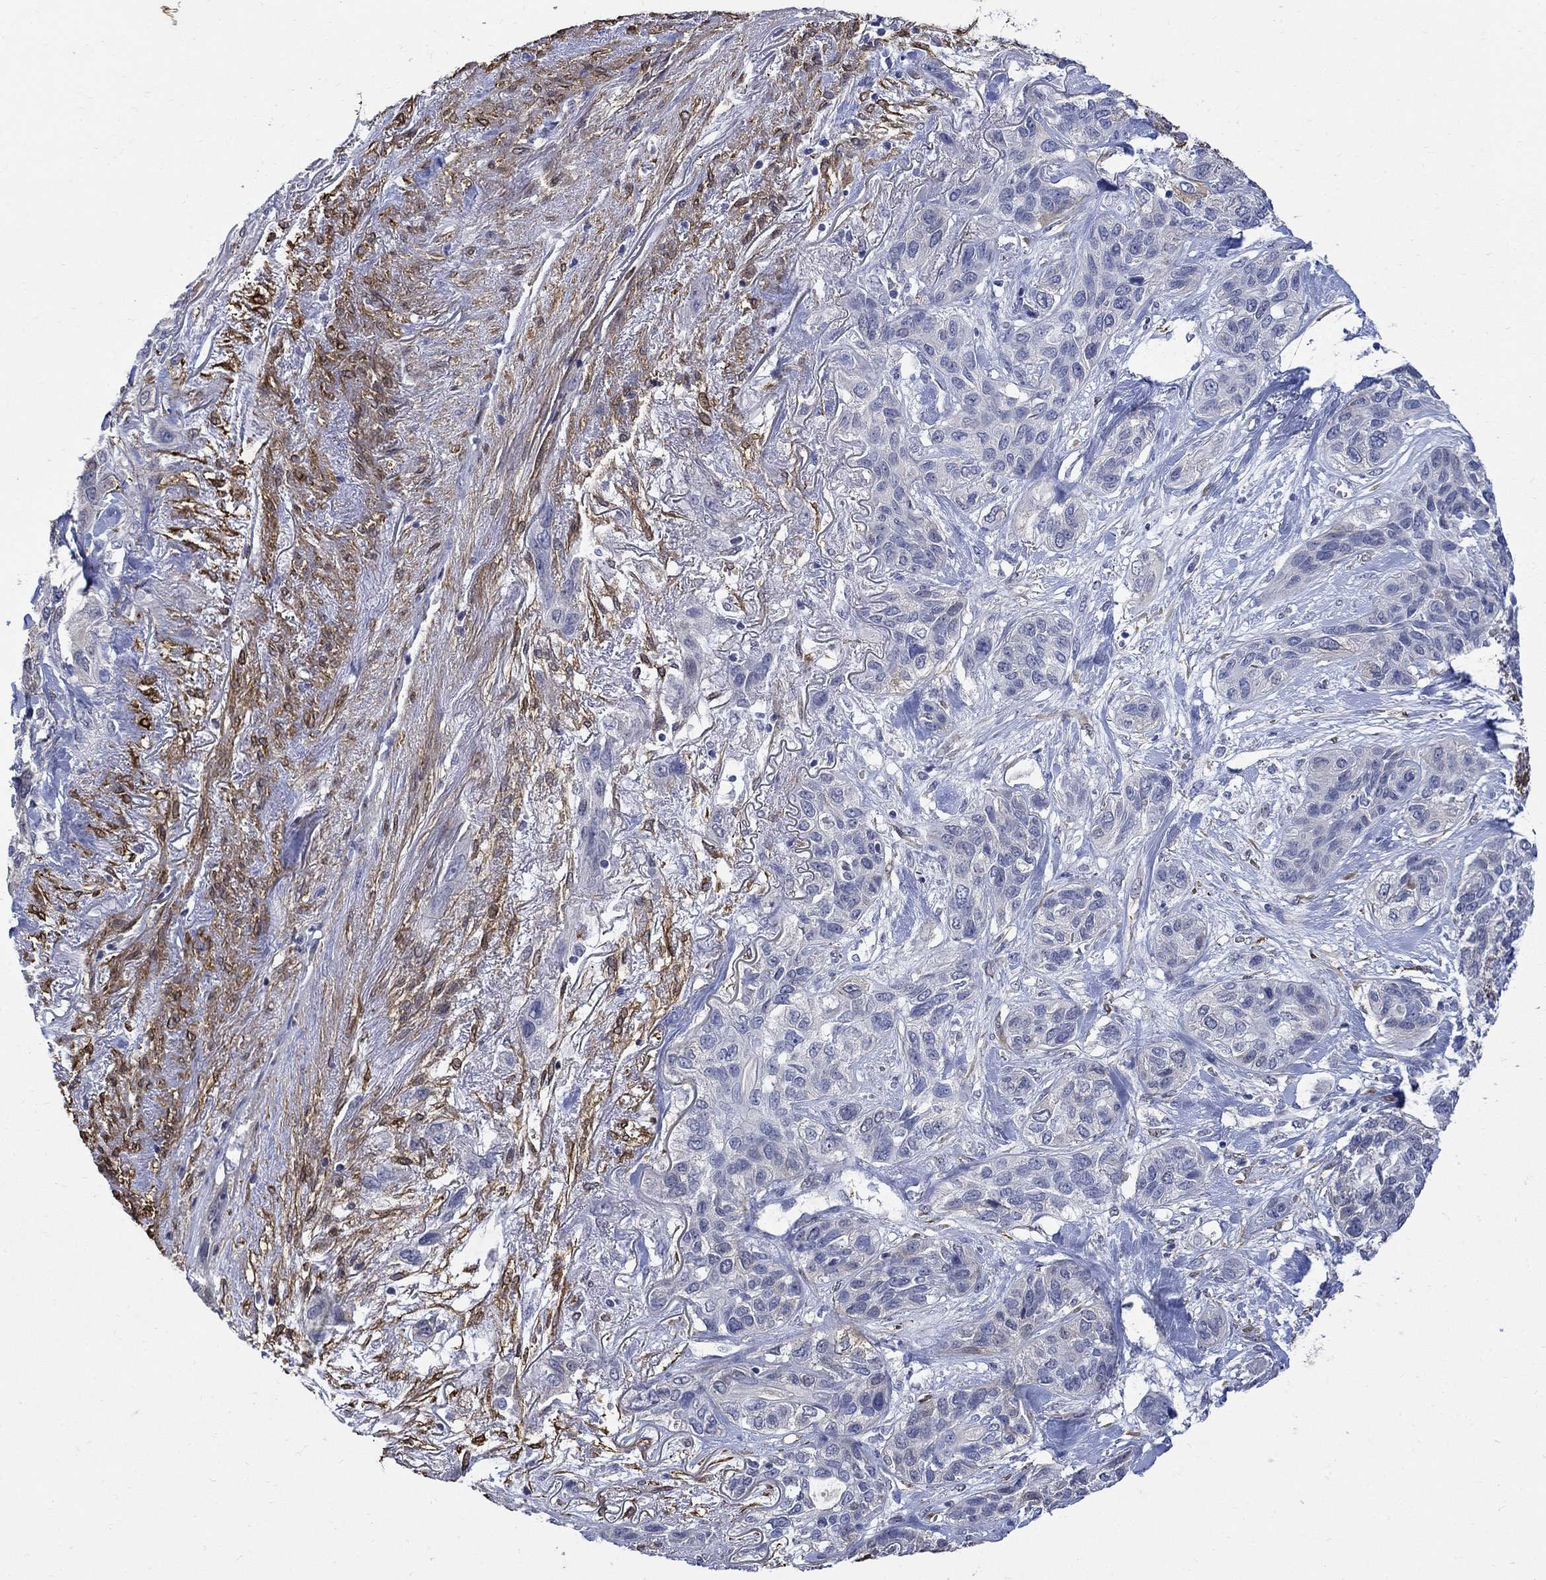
{"staining": {"intensity": "negative", "quantity": "none", "location": "none"}, "tissue": "lung cancer", "cell_type": "Tumor cells", "image_type": "cancer", "snomed": [{"axis": "morphology", "description": "Squamous cell carcinoma, NOS"}, {"axis": "topography", "description": "Lung"}], "caption": "This is an immunohistochemistry histopathology image of squamous cell carcinoma (lung). There is no positivity in tumor cells.", "gene": "TGM2", "patient": {"sex": "female", "age": 70}}